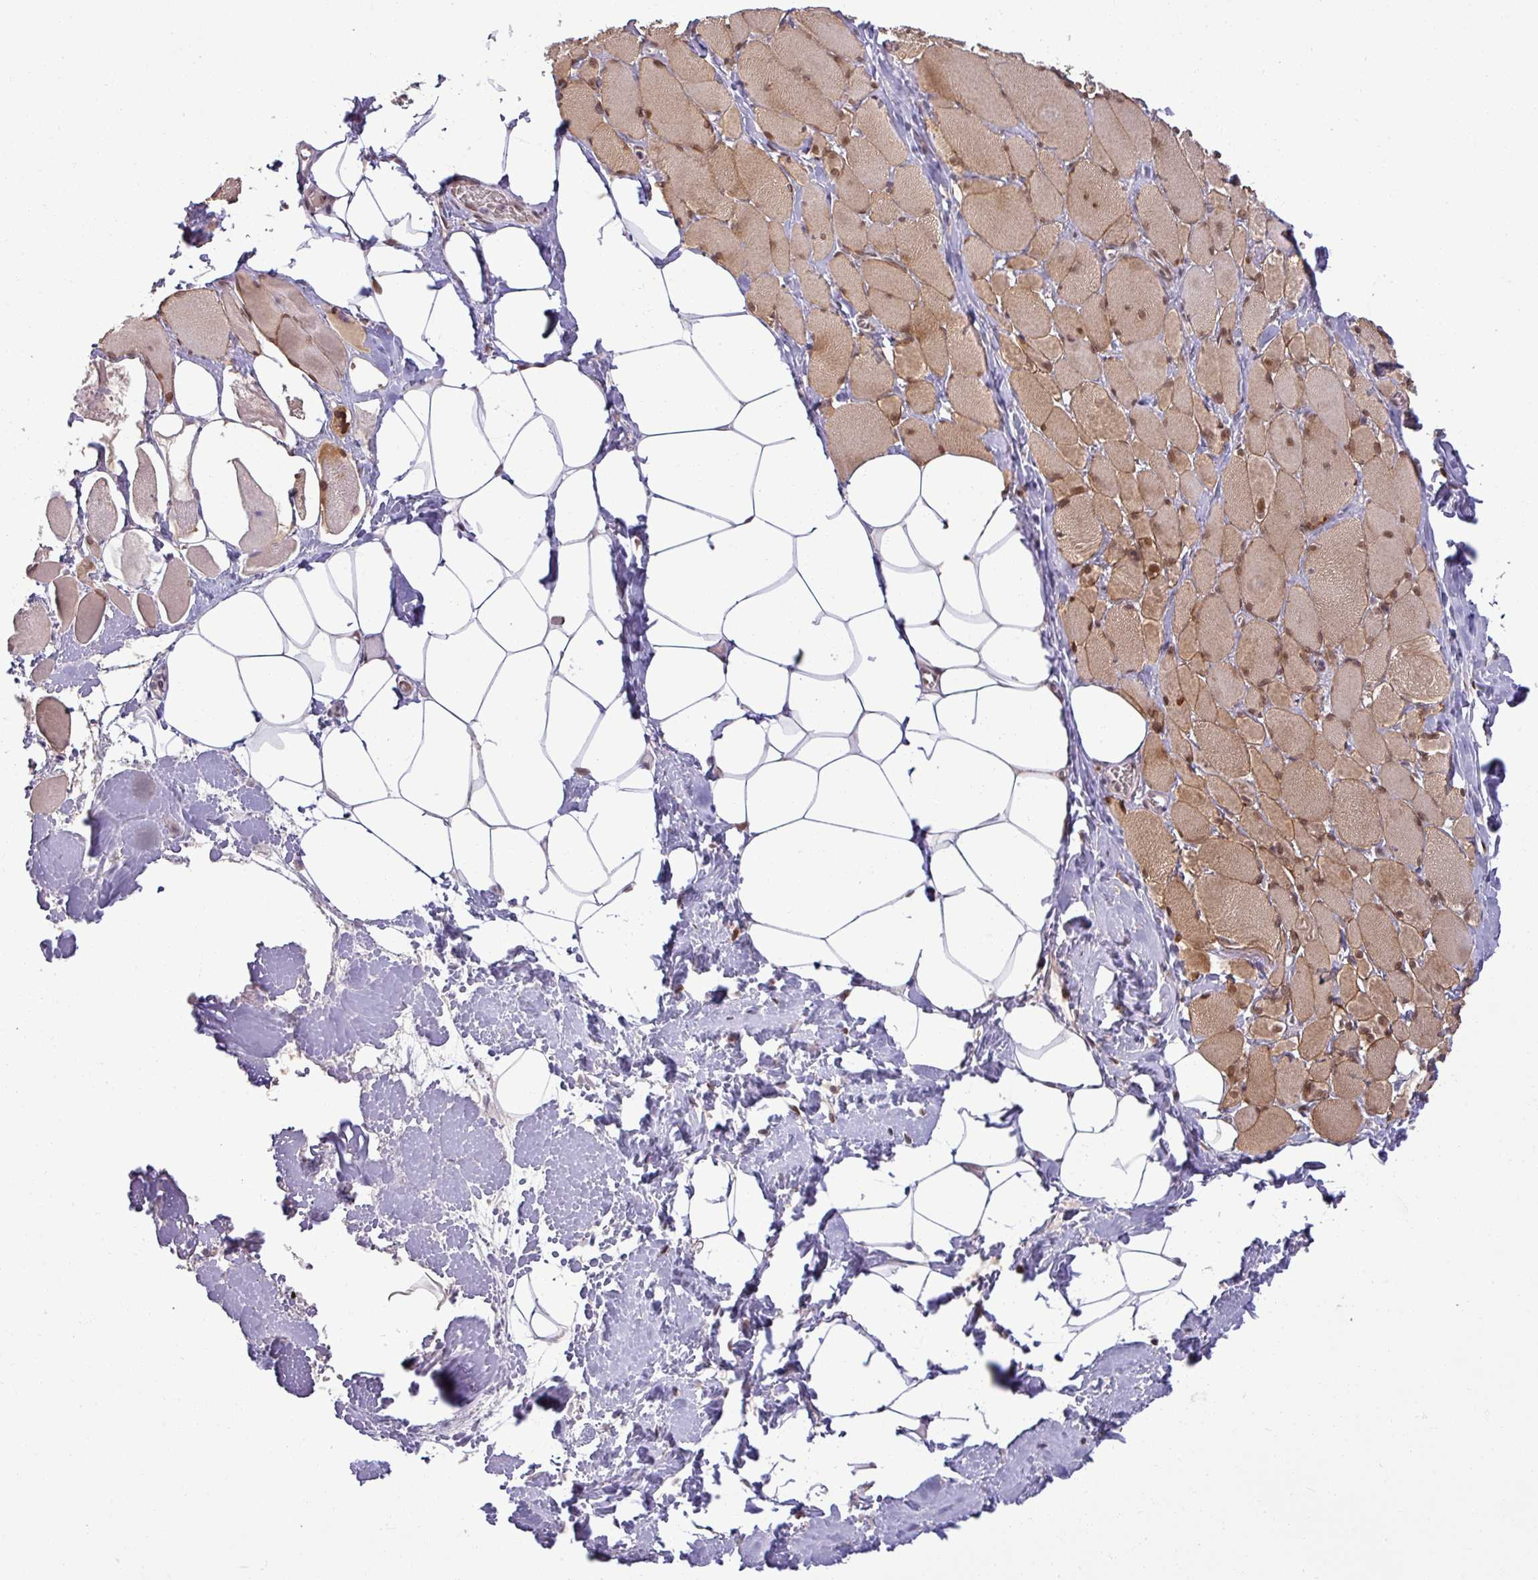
{"staining": {"intensity": "moderate", "quantity": ">75%", "location": "cytoplasmic/membranous,nuclear"}, "tissue": "skeletal muscle", "cell_type": "Myocytes", "image_type": "normal", "snomed": [{"axis": "morphology", "description": "Normal tissue, NOS"}, {"axis": "morphology", "description": "Basal cell carcinoma"}, {"axis": "topography", "description": "Skeletal muscle"}], "caption": "Brown immunohistochemical staining in normal skeletal muscle displays moderate cytoplasmic/membranous,nuclear staining in approximately >75% of myocytes.", "gene": "PTPN20", "patient": {"sex": "female", "age": 64}}